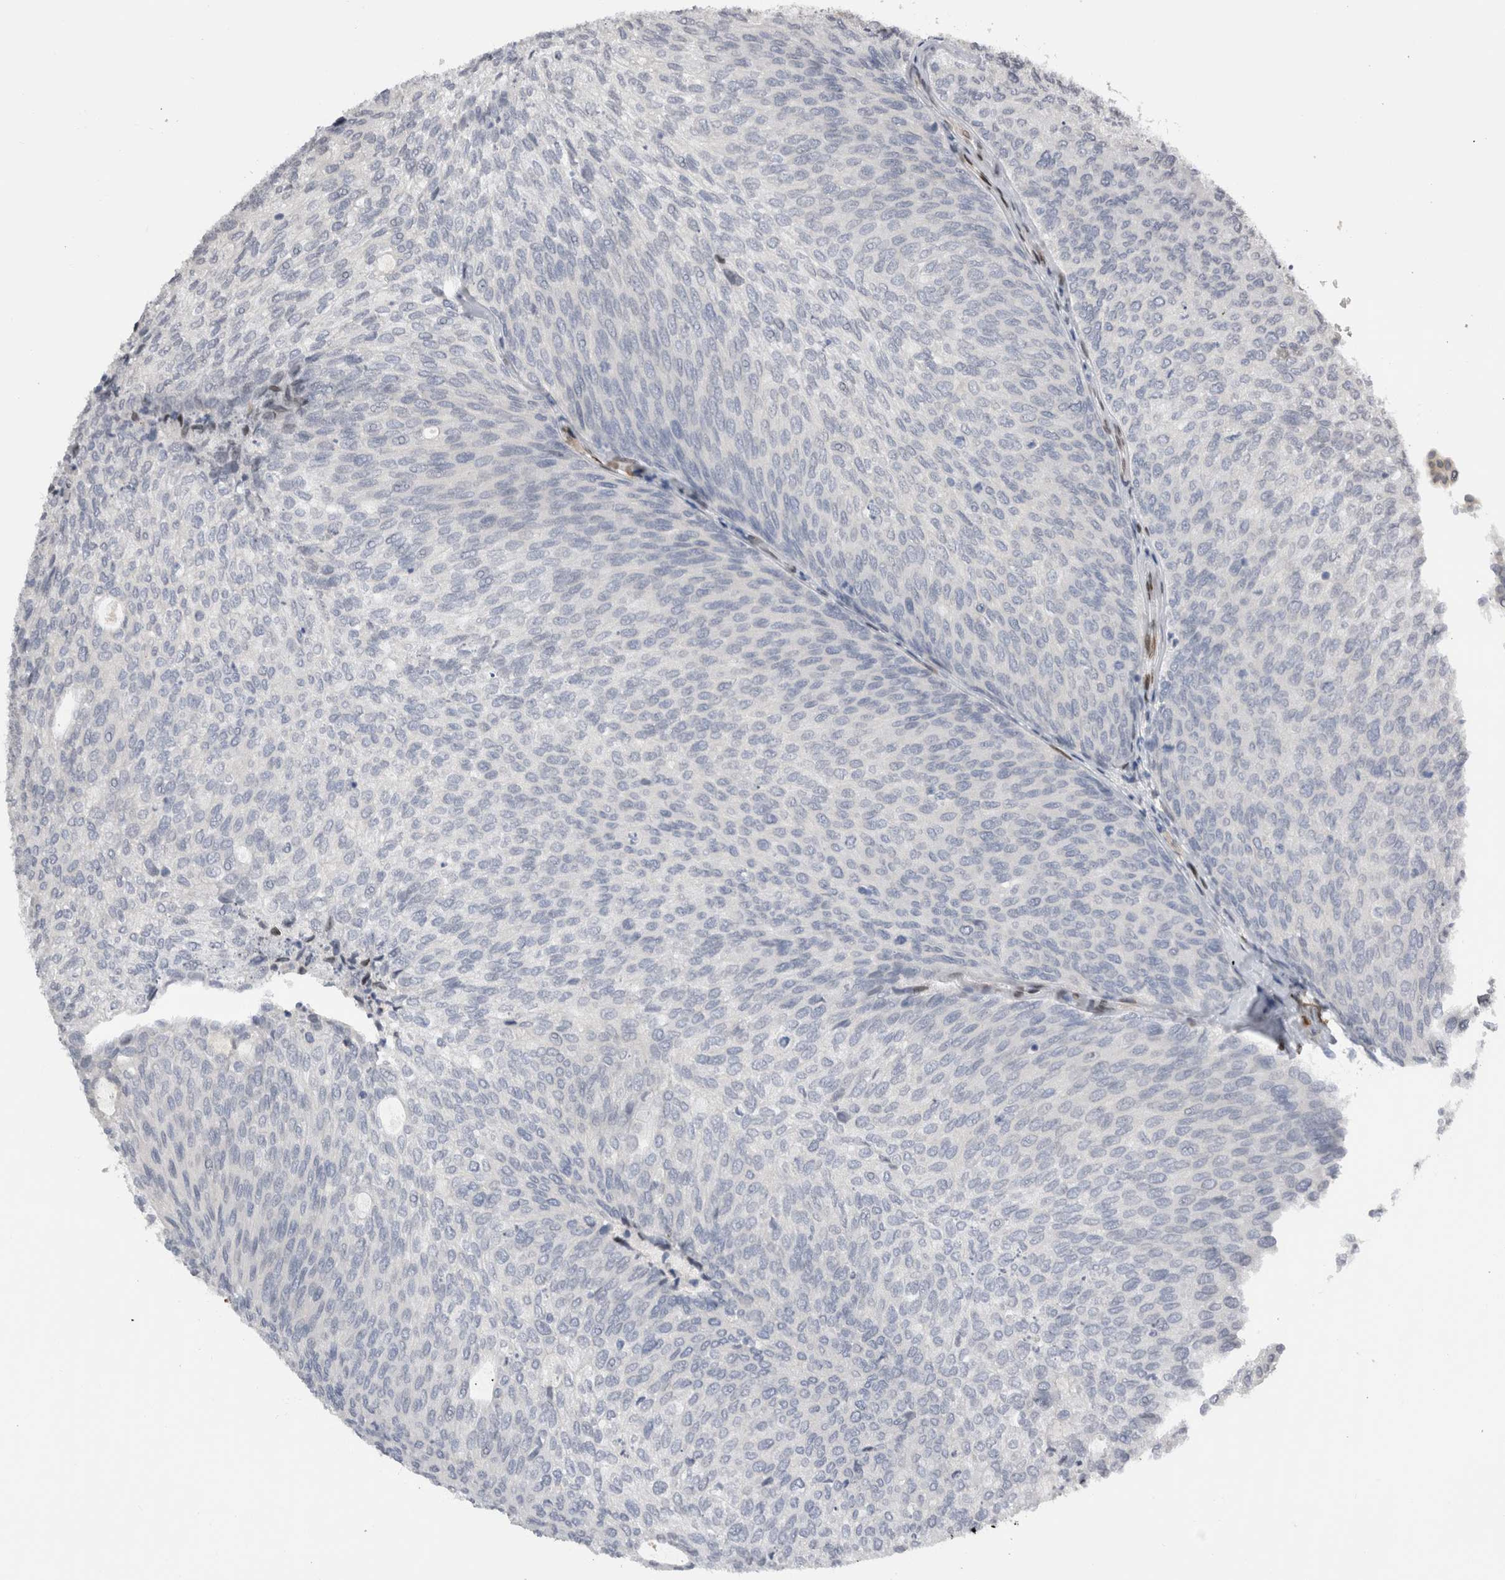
{"staining": {"intensity": "negative", "quantity": "none", "location": "none"}, "tissue": "urothelial cancer", "cell_type": "Tumor cells", "image_type": "cancer", "snomed": [{"axis": "morphology", "description": "Urothelial carcinoma, Low grade"}, {"axis": "topography", "description": "Urinary bladder"}], "caption": "IHC micrograph of neoplastic tissue: urothelial carcinoma (low-grade) stained with DAB (3,3'-diaminobenzidine) displays no significant protein staining in tumor cells.", "gene": "DMTN", "patient": {"sex": "female", "age": 79}}